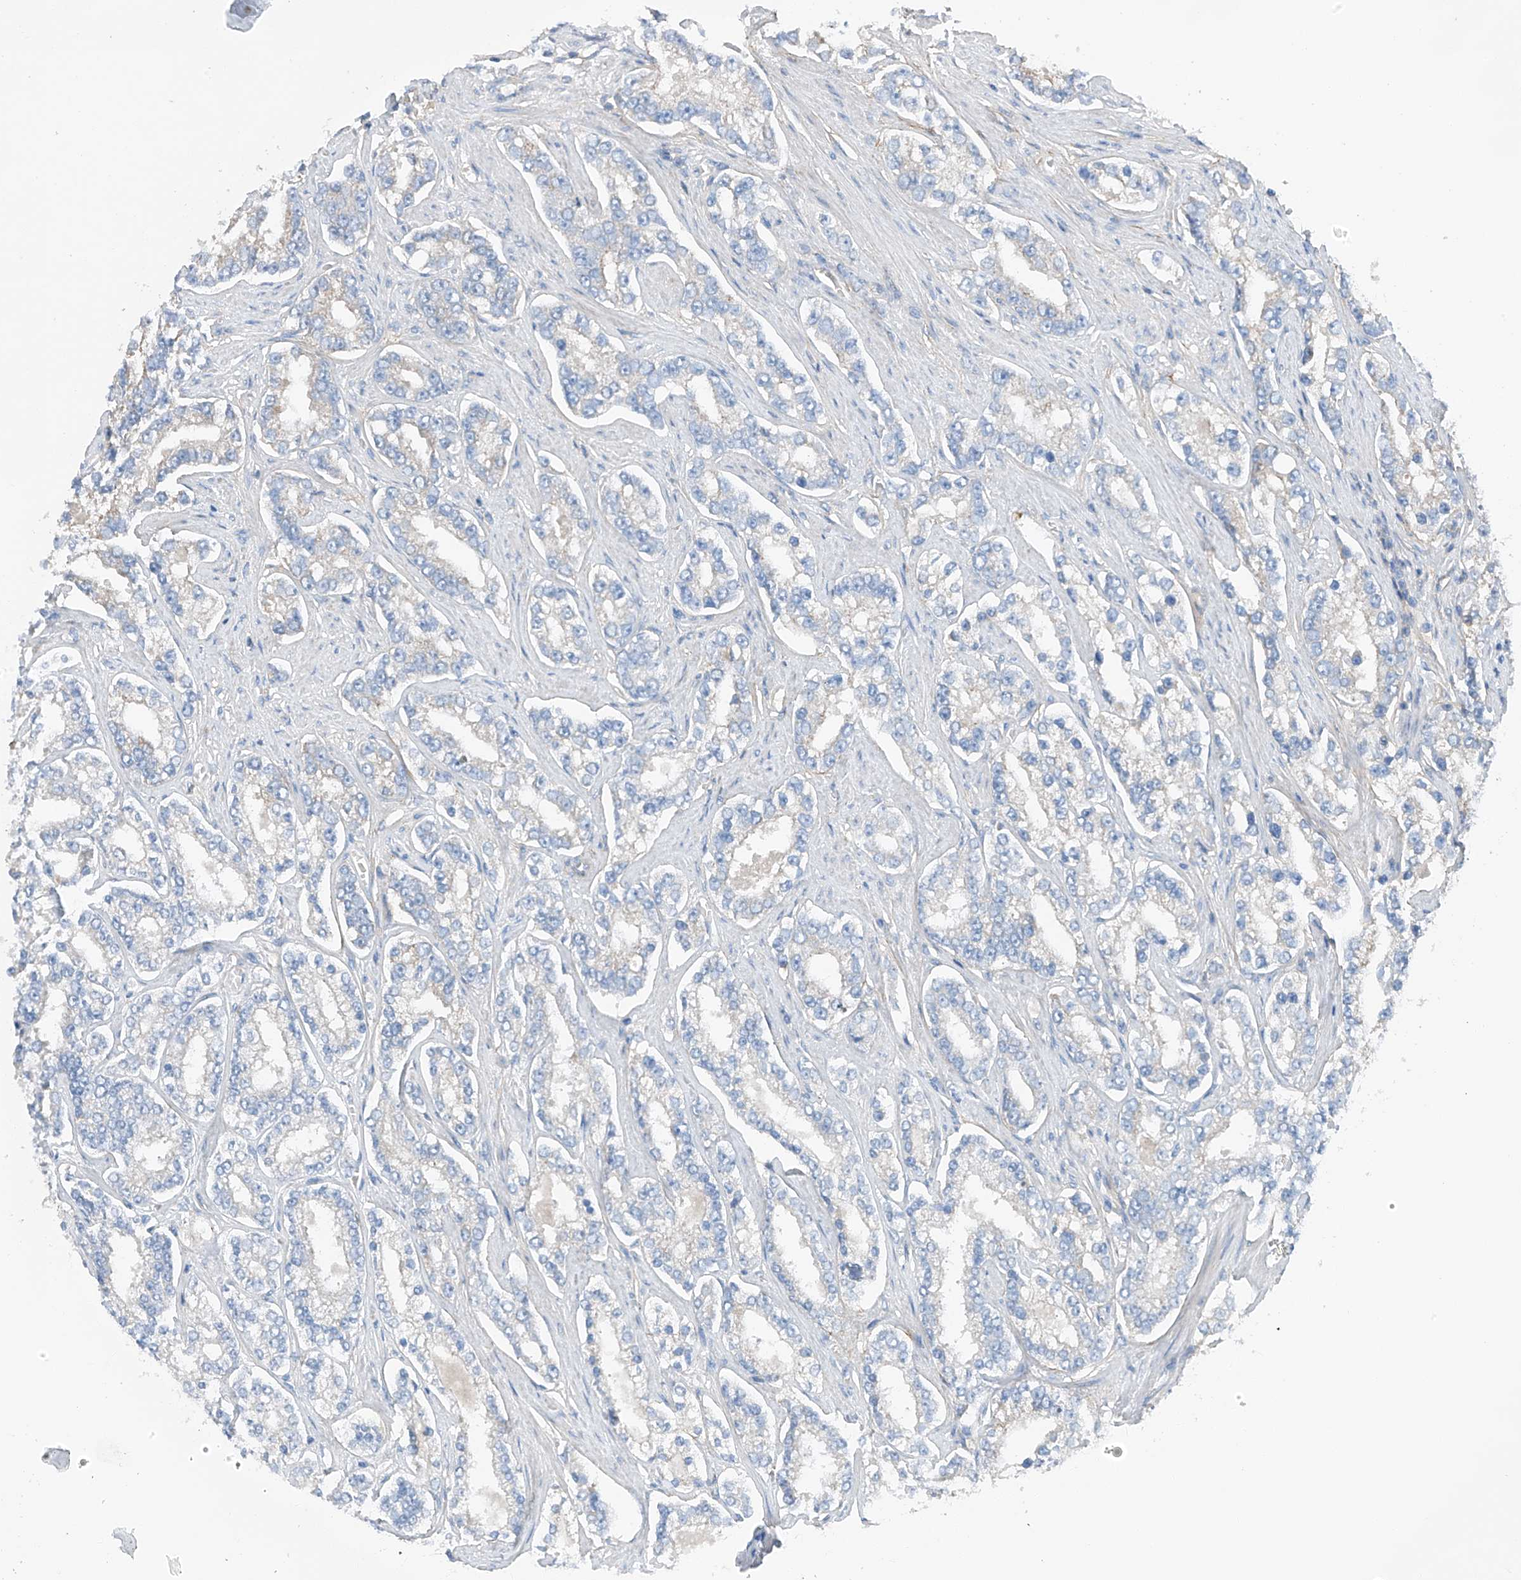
{"staining": {"intensity": "negative", "quantity": "none", "location": "none"}, "tissue": "prostate cancer", "cell_type": "Tumor cells", "image_type": "cancer", "snomed": [{"axis": "morphology", "description": "Normal tissue, NOS"}, {"axis": "morphology", "description": "Adenocarcinoma, High grade"}, {"axis": "topography", "description": "Prostate"}], "caption": "Protein analysis of adenocarcinoma (high-grade) (prostate) displays no significant positivity in tumor cells.", "gene": "NALCN", "patient": {"sex": "male", "age": 83}}